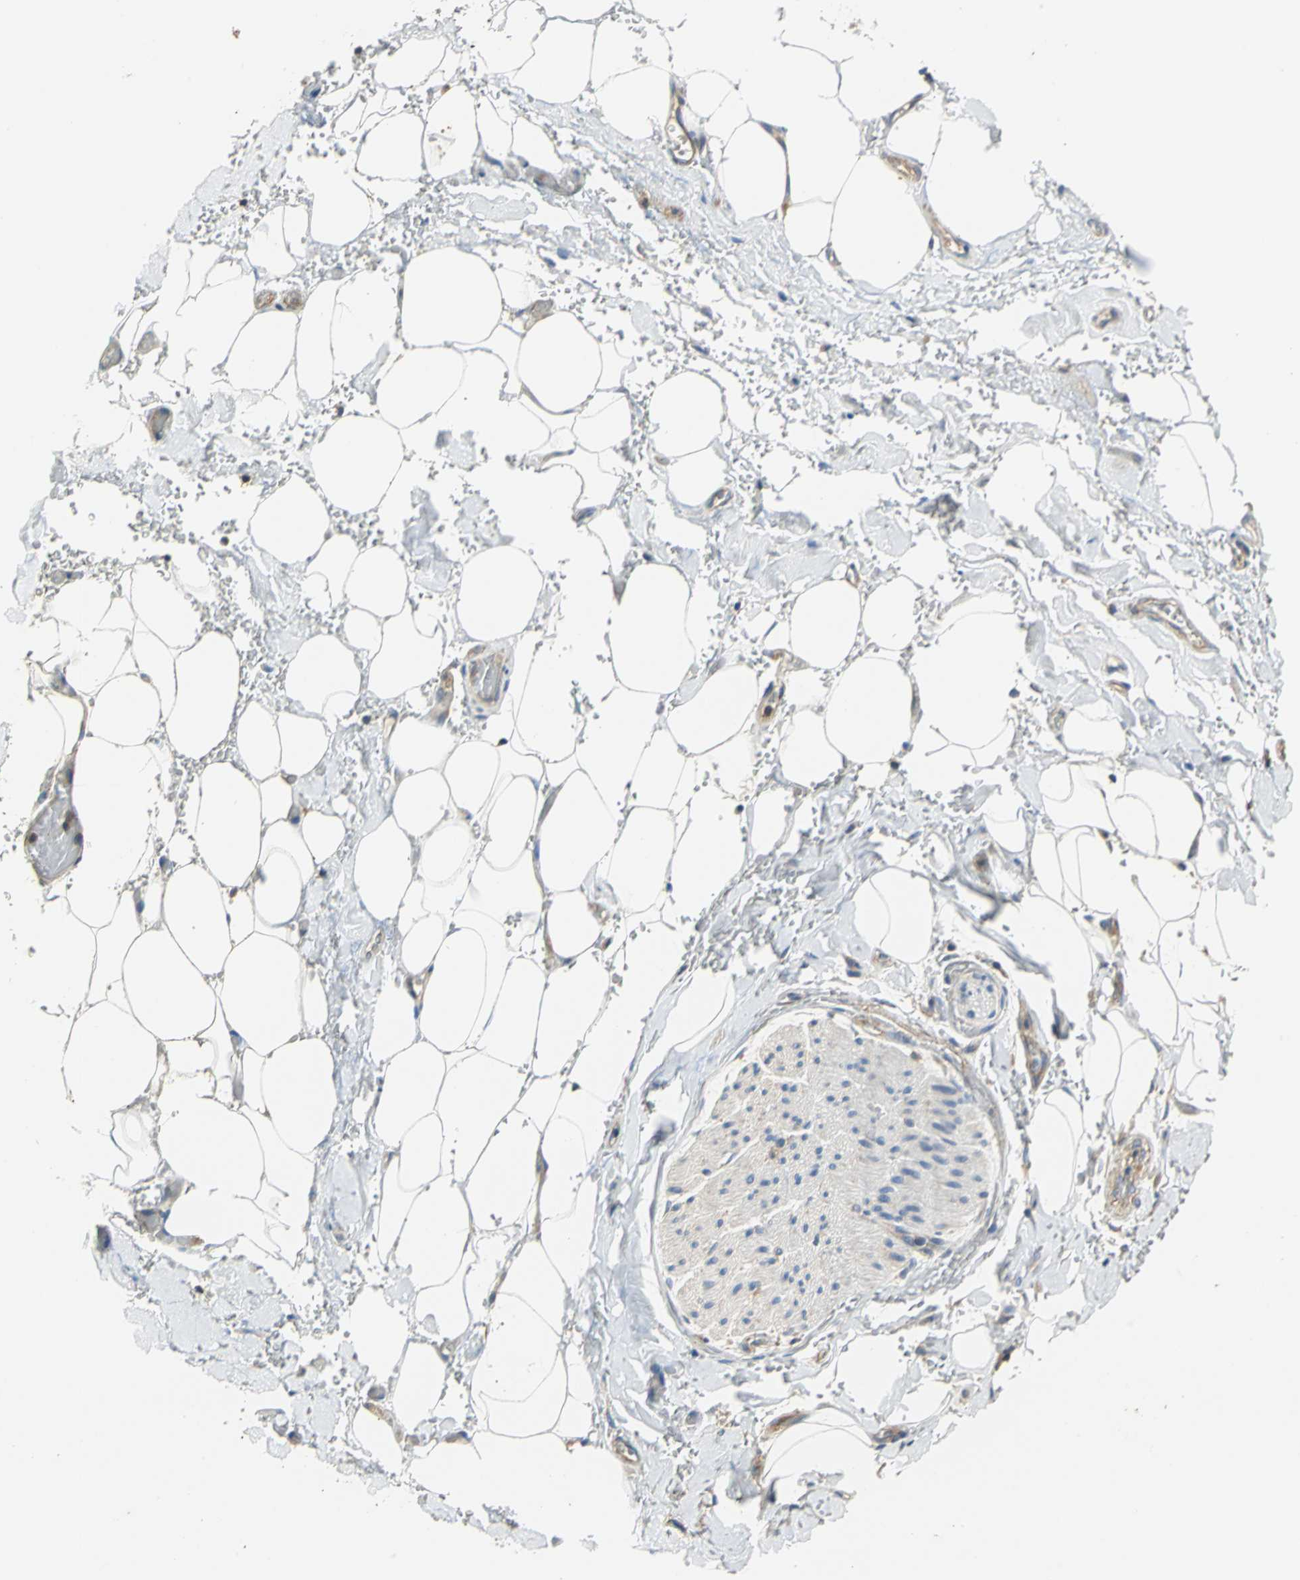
{"staining": {"intensity": "moderate", "quantity": ">75%", "location": "cytoplasmic/membranous"}, "tissue": "adipose tissue", "cell_type": "Adipocytes", "image_type": "normal", "snomed": [{"axis": "morphology", "description": "Normal tissue, NOS"}, {"axis": "morphology", "description": "Cholangiocarcinoma"}, {"axis": "topography", "description": "Liver"}, {"axis": "topography", "description": "Peripheral nerve tissue"}], "caption": "Protein expression analysis of benign adipose tissue demonstrates moderate cytoplasmic/membranous expression in approximately >75% of adipocytes.", "gene": "DDX3X", "patient": {"sex": "male", "age": 50}}